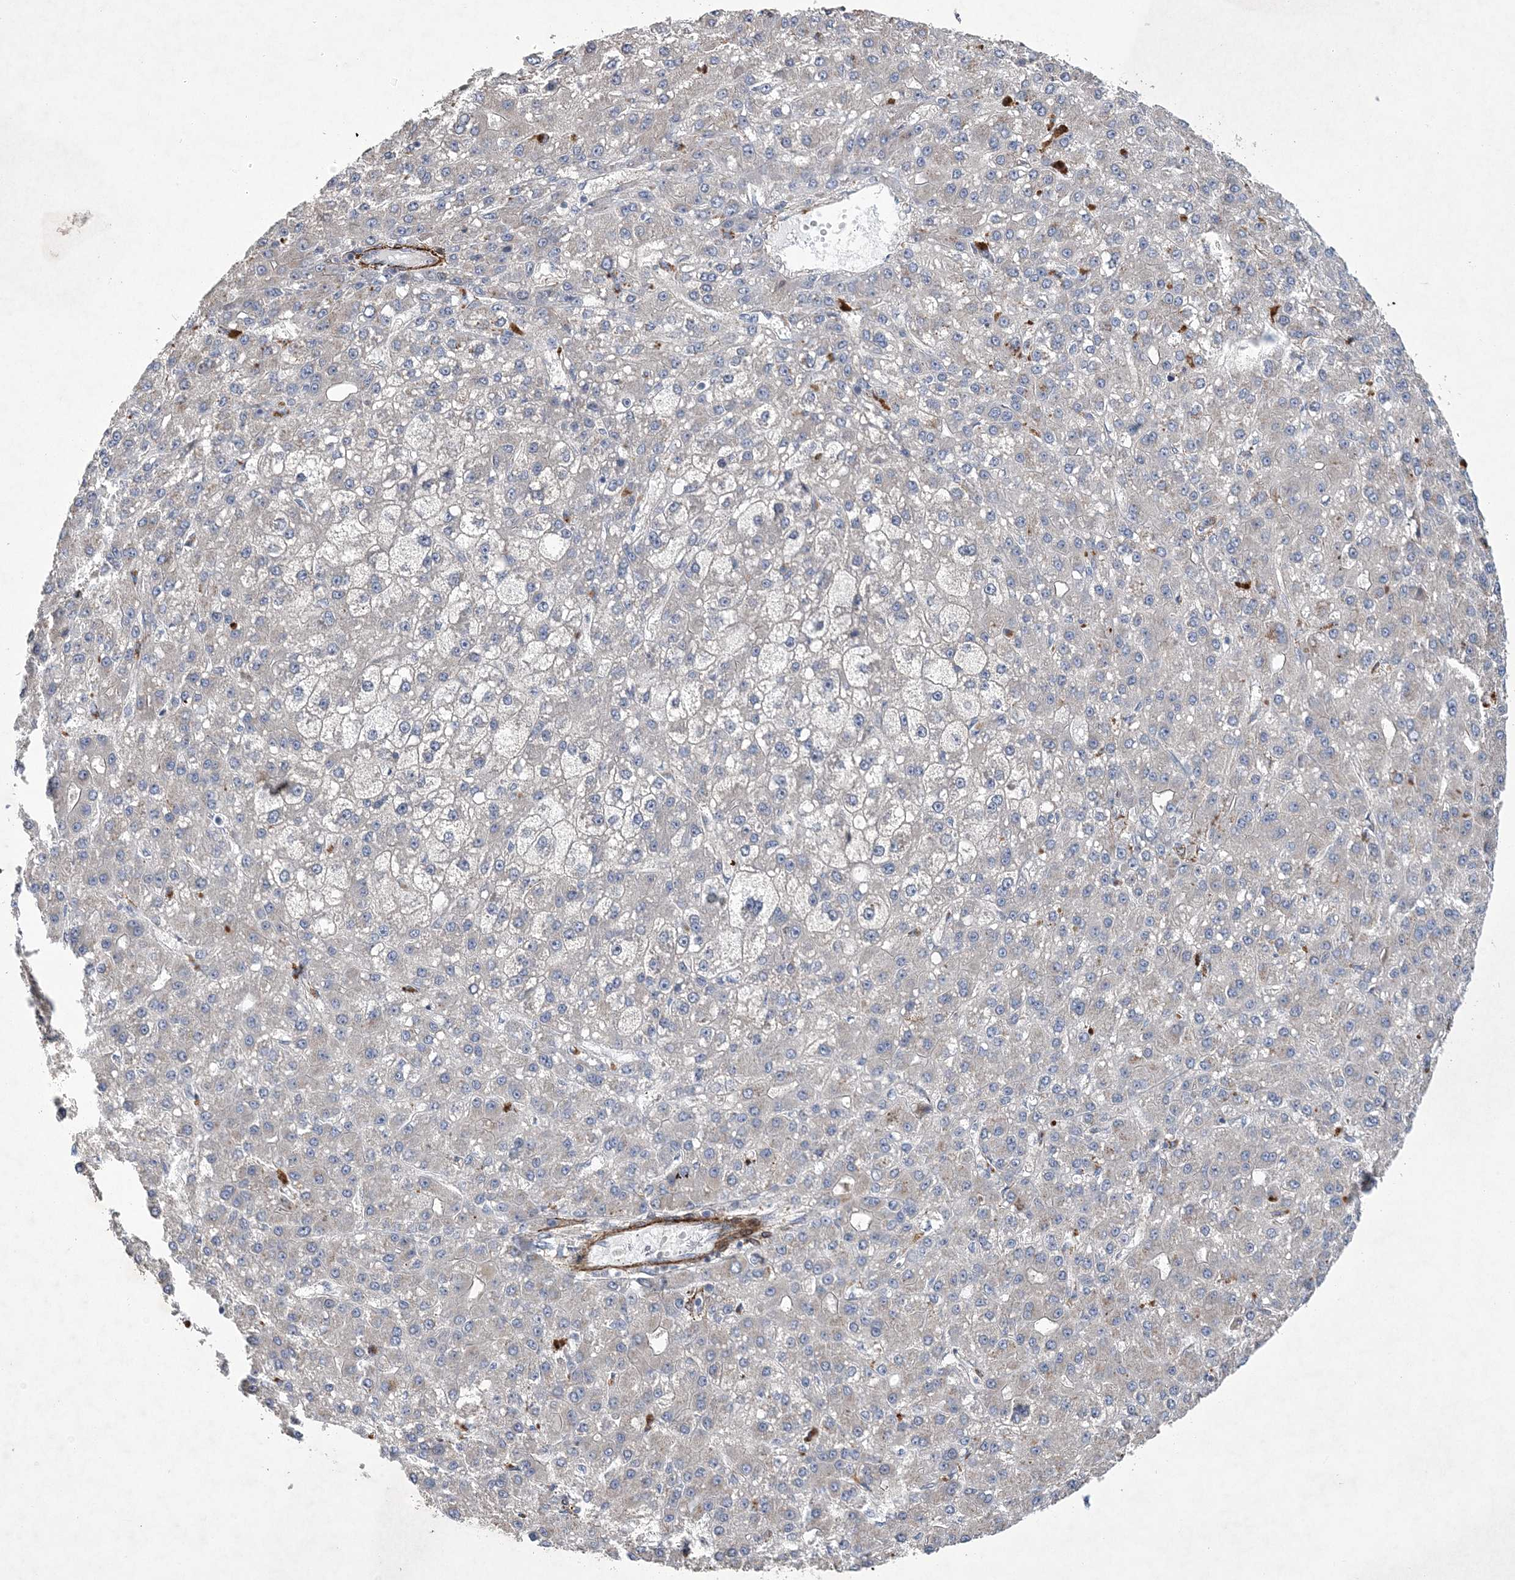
{"staining": {"intensity": "negative", "quantity": "none", "location": "none"}, "tissue": "liver cancer", "cell_type": "Tumor cells", "image_type": "cancer", "snomed": [{"axis": "morphology", "description": "Carcinoma, Hepatocellular, NOS"}, {"axis": "topography", "description": "Liver"}], "caption": "This is an immunohistochemistry (IHC) photomicrograph of human liver cancer. There is no positivity in tumor cells.", "gene": "ARSJ", "patient": {"sex": "male", "age": 67}}